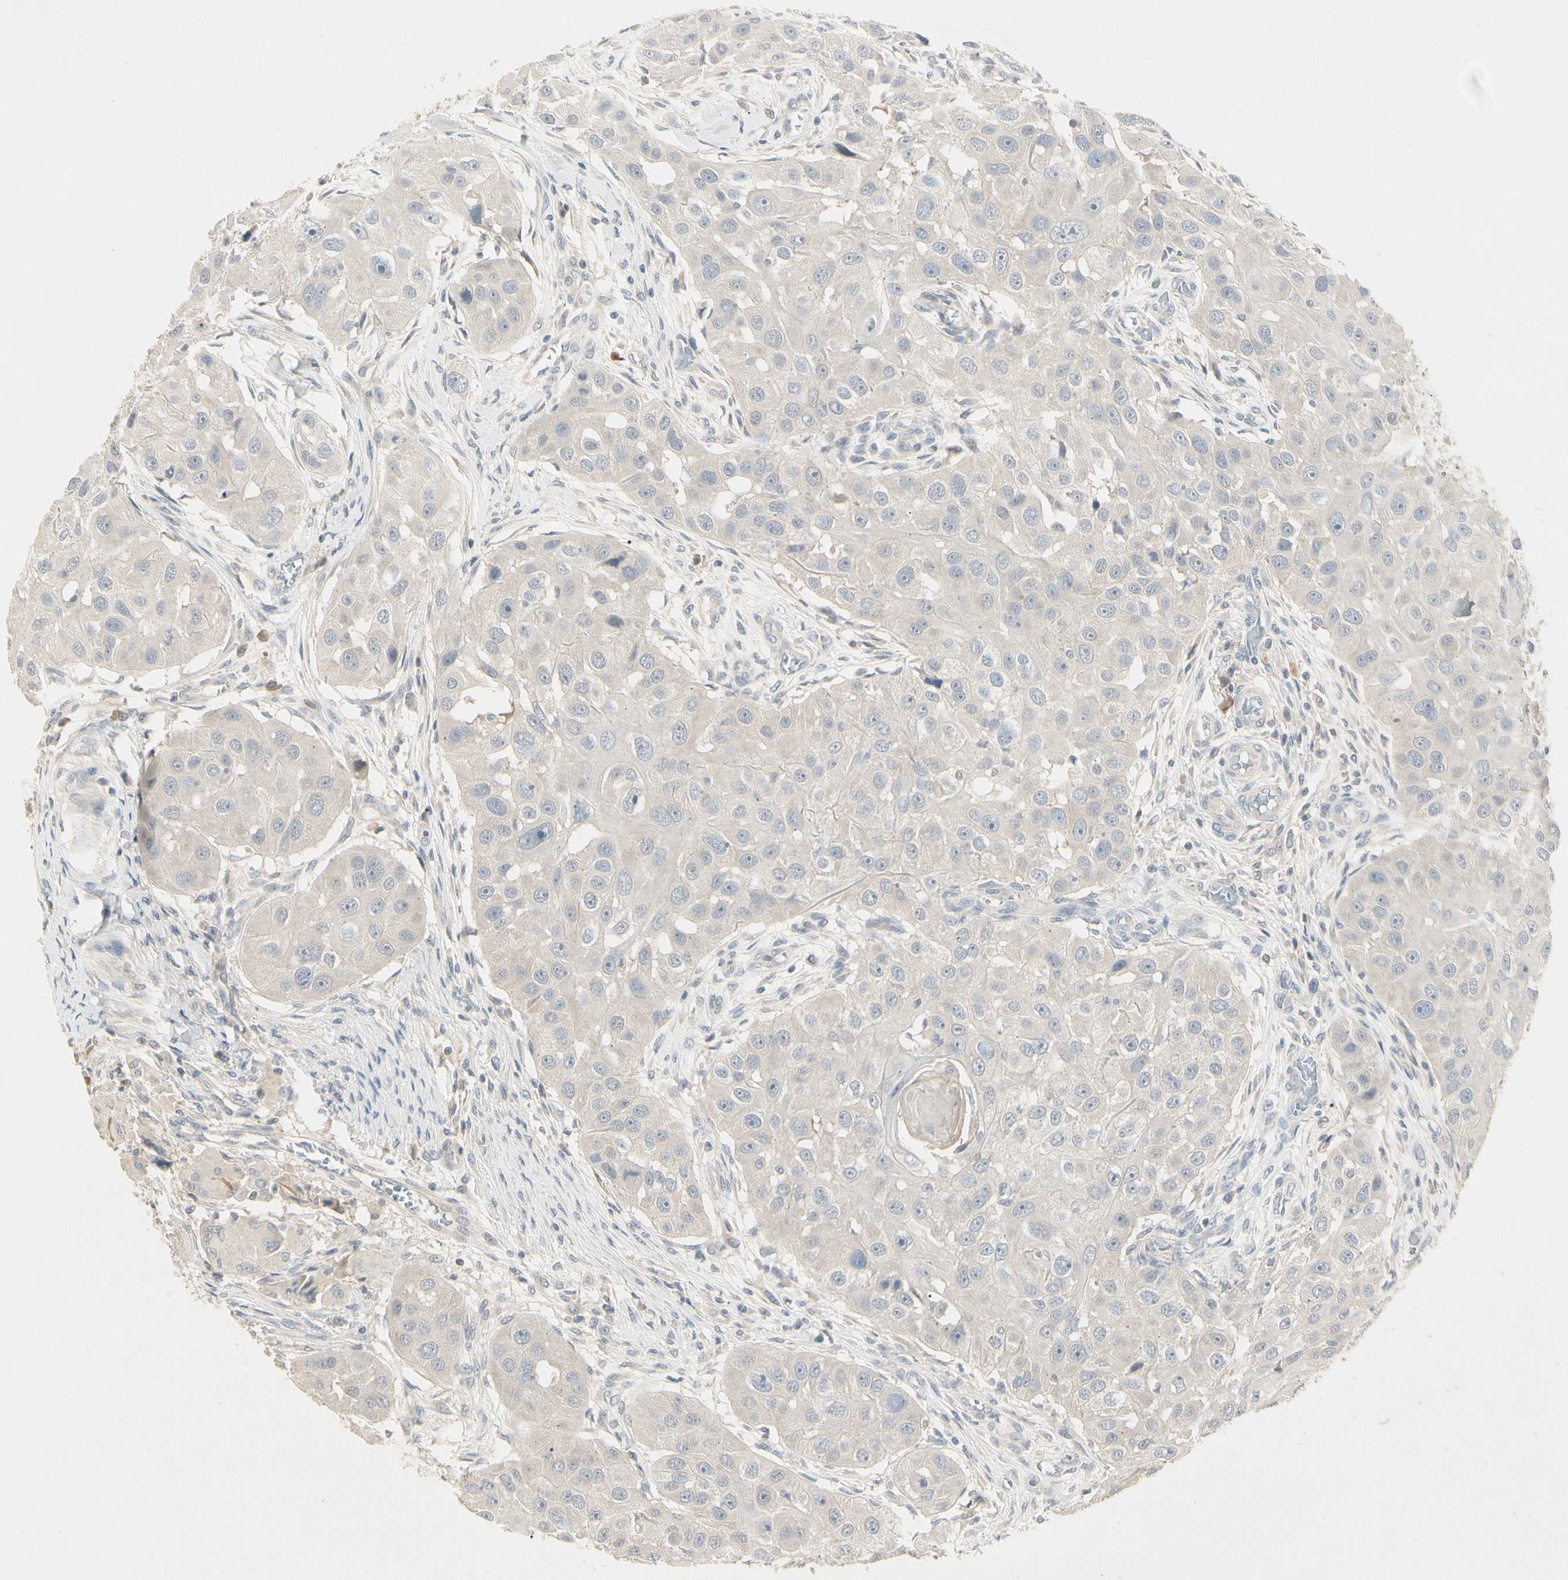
{"staining": {"intensity": "negative", "quantity": "none", "location": "none"}, "tissue": "head and neck cancer", "cell_type": "Tumor cells", "image_type": "cancer", "snomed": [{"axis": "morphology", "description": "Normal tissue, NOS"}, {"axis": "morphology", "description": "Squamous cell carcinoma, NOS"}, {"axis": "topography", "description": "Skeletal muscle"}, {"axis": "topography", "description": "Head-Neck"}], "caption": "Immunohistochemical staining of head and neck squamous cell carcinoma displays no significant expression in tumor cells.", "gene": "PRSS21", "patient": {"sex": "male", "age": 51}}